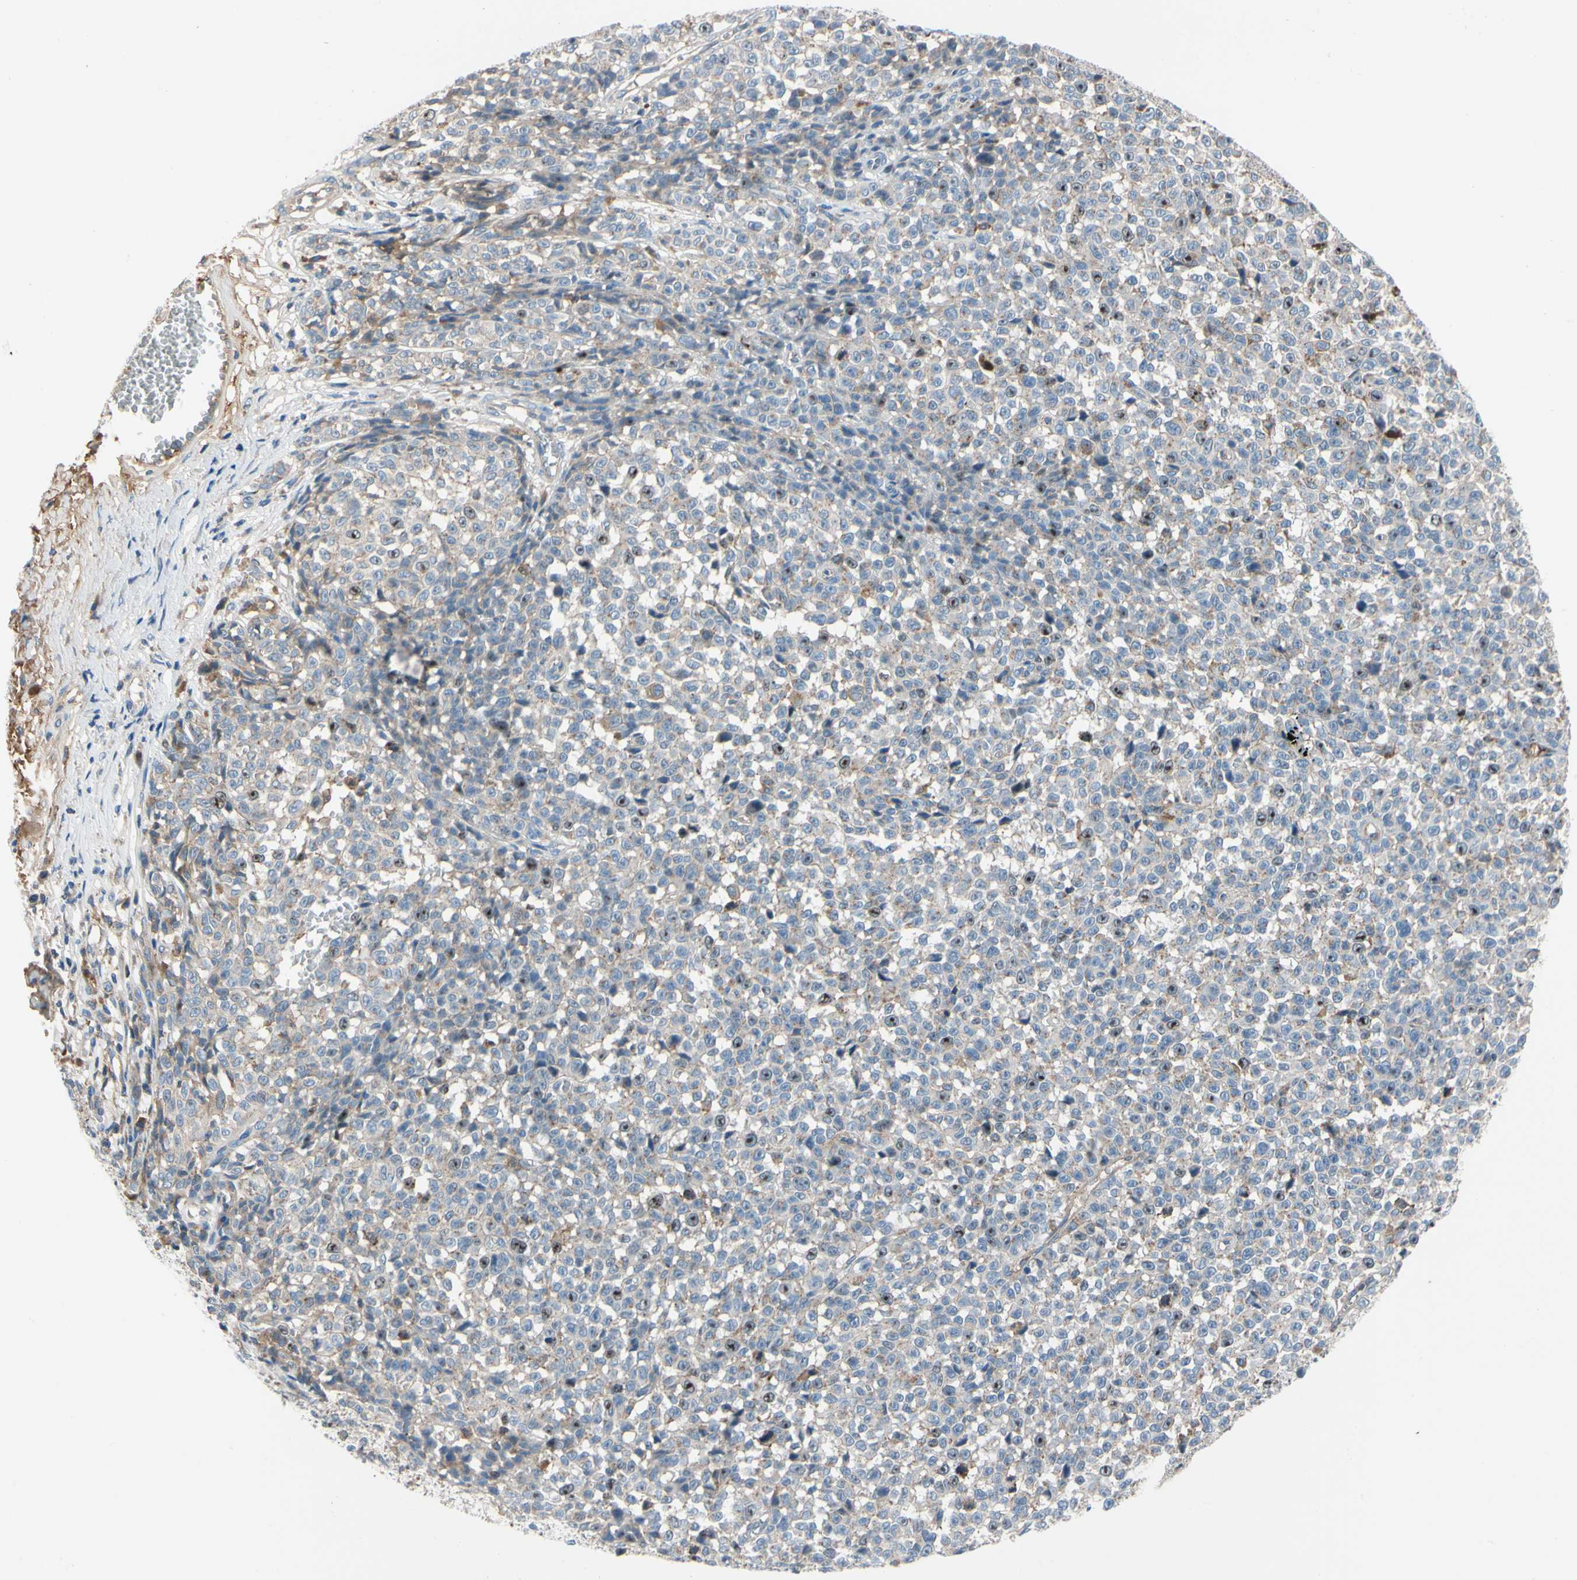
{"staining": {"intensity": "moderate", "quantity": "<25%", "location": "nuclear"}, "tissue": "melanoma", "cell_type": "Tumor cells", "image_type": "cancer", "snomed": [{"axis": "morphology", "description": "Malignant melanoma, NOS"}, {"axis": "topography", "description": "Skin"}], "caption": "Melanoma stained with DAB (3,3'-diaminobenzidine) IHC reveals low levels of moderate nuclear positivity in about <25% of tumor cells. The staining was performed using DAB (3,3'-diaminobenzidine), with brown indicating positive protein expression. Nuclei are stained blue with hematoxylin.", "gene": "HJURP", "patient": {"sex": "female", "age": 82}}